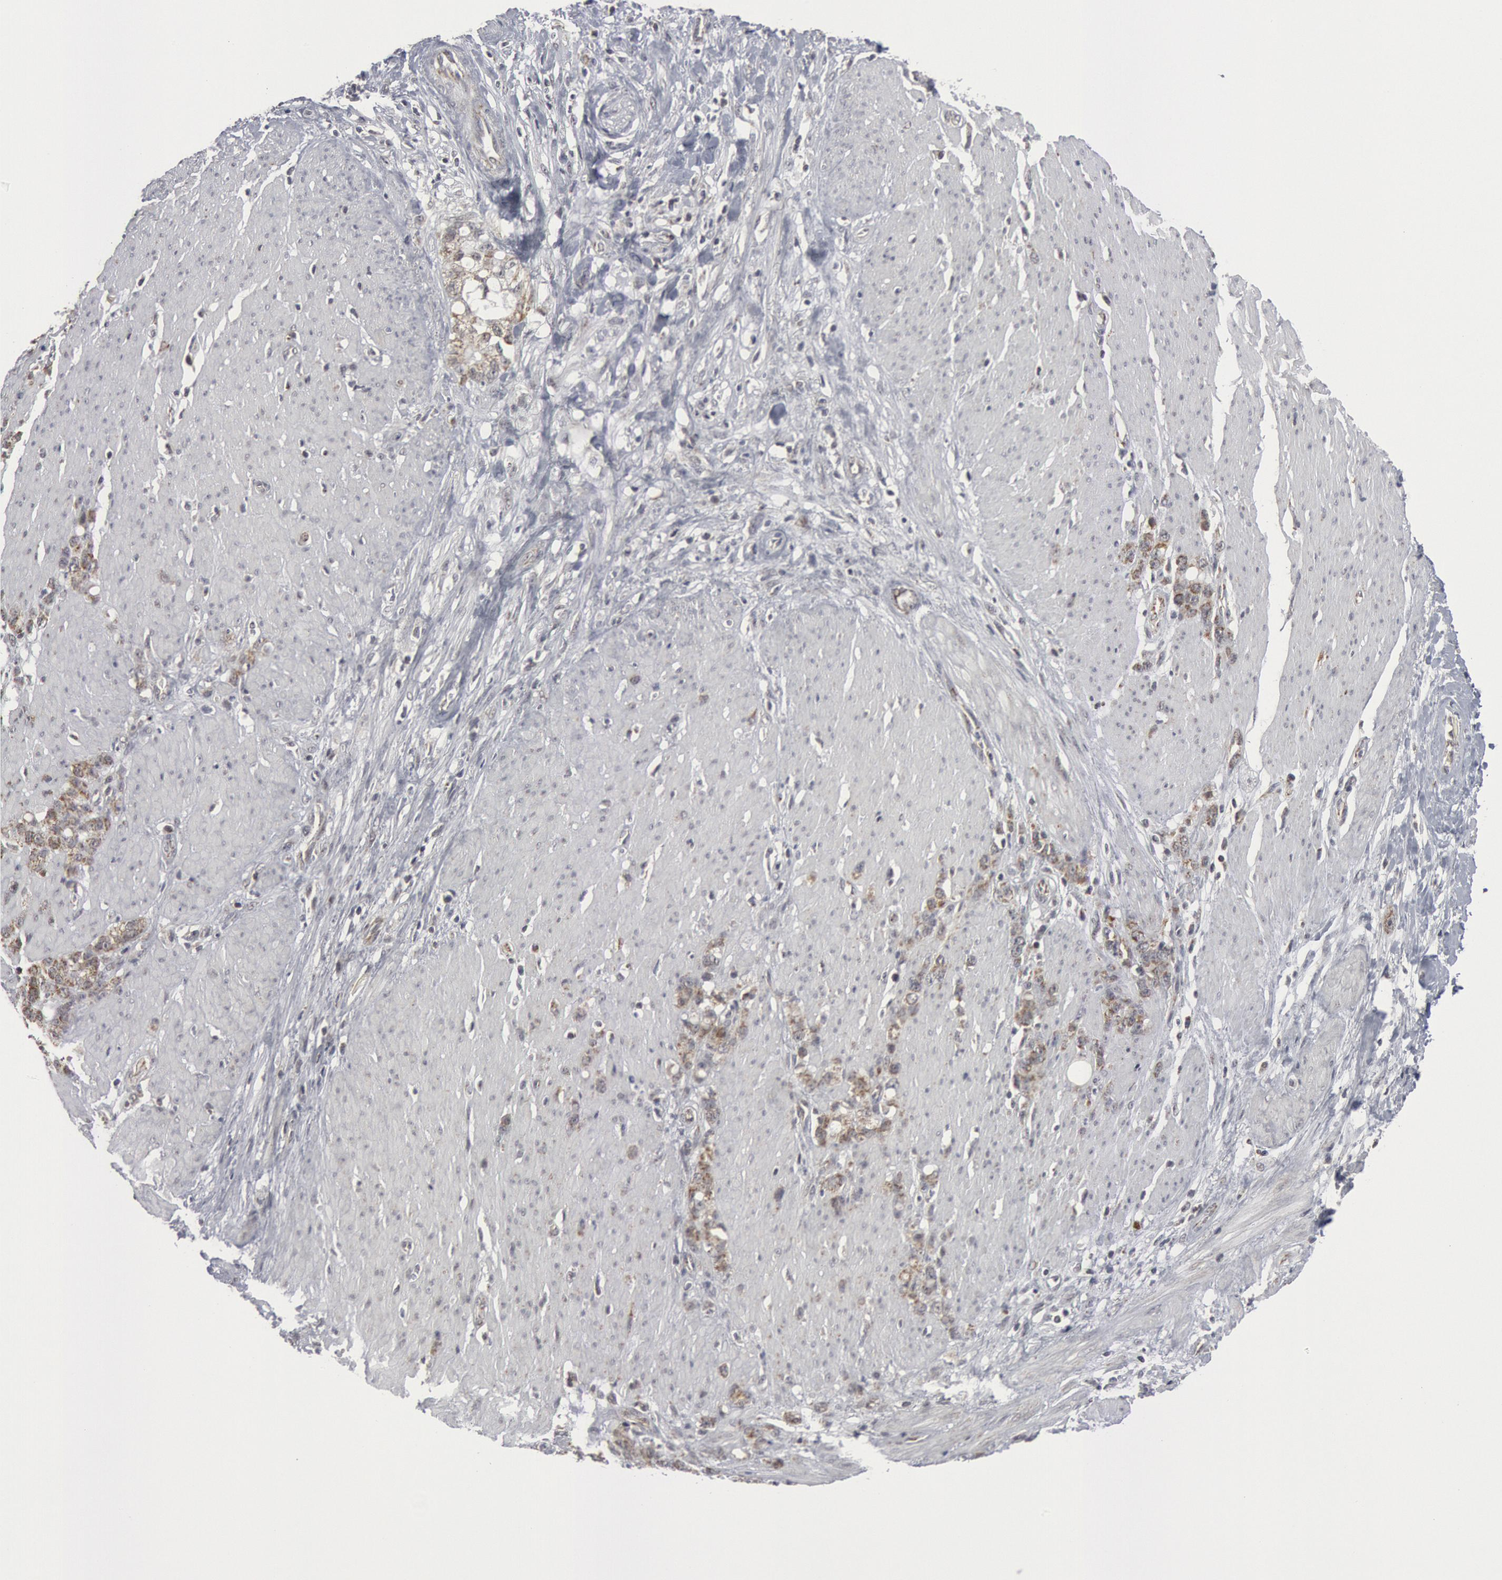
{"staining": {"intensity": "weak", "quantity": "25%-75%", "location": "cytoplasmic/membranous"}, "tissue": "stomach cancer", "cell_type": "Tumor cells", "image_type": "cancer", "snomed": [{"axis": "morphology", "description": "Adenocarcinoma, NOS"}, {"axis": "topography", "description": "Stomach, lower"}], "caption": "An image of stomach adenocarcinoma stained for a protein displays weak cytoplasmic/membranous brown staining in tumor cells. (DAB (3,3'-diaminobenzidine) IHC, brown staining for protein, blue staining for nuclei).", "gene": "CASP9", "patient": {"sex": "male", "age": 88}}